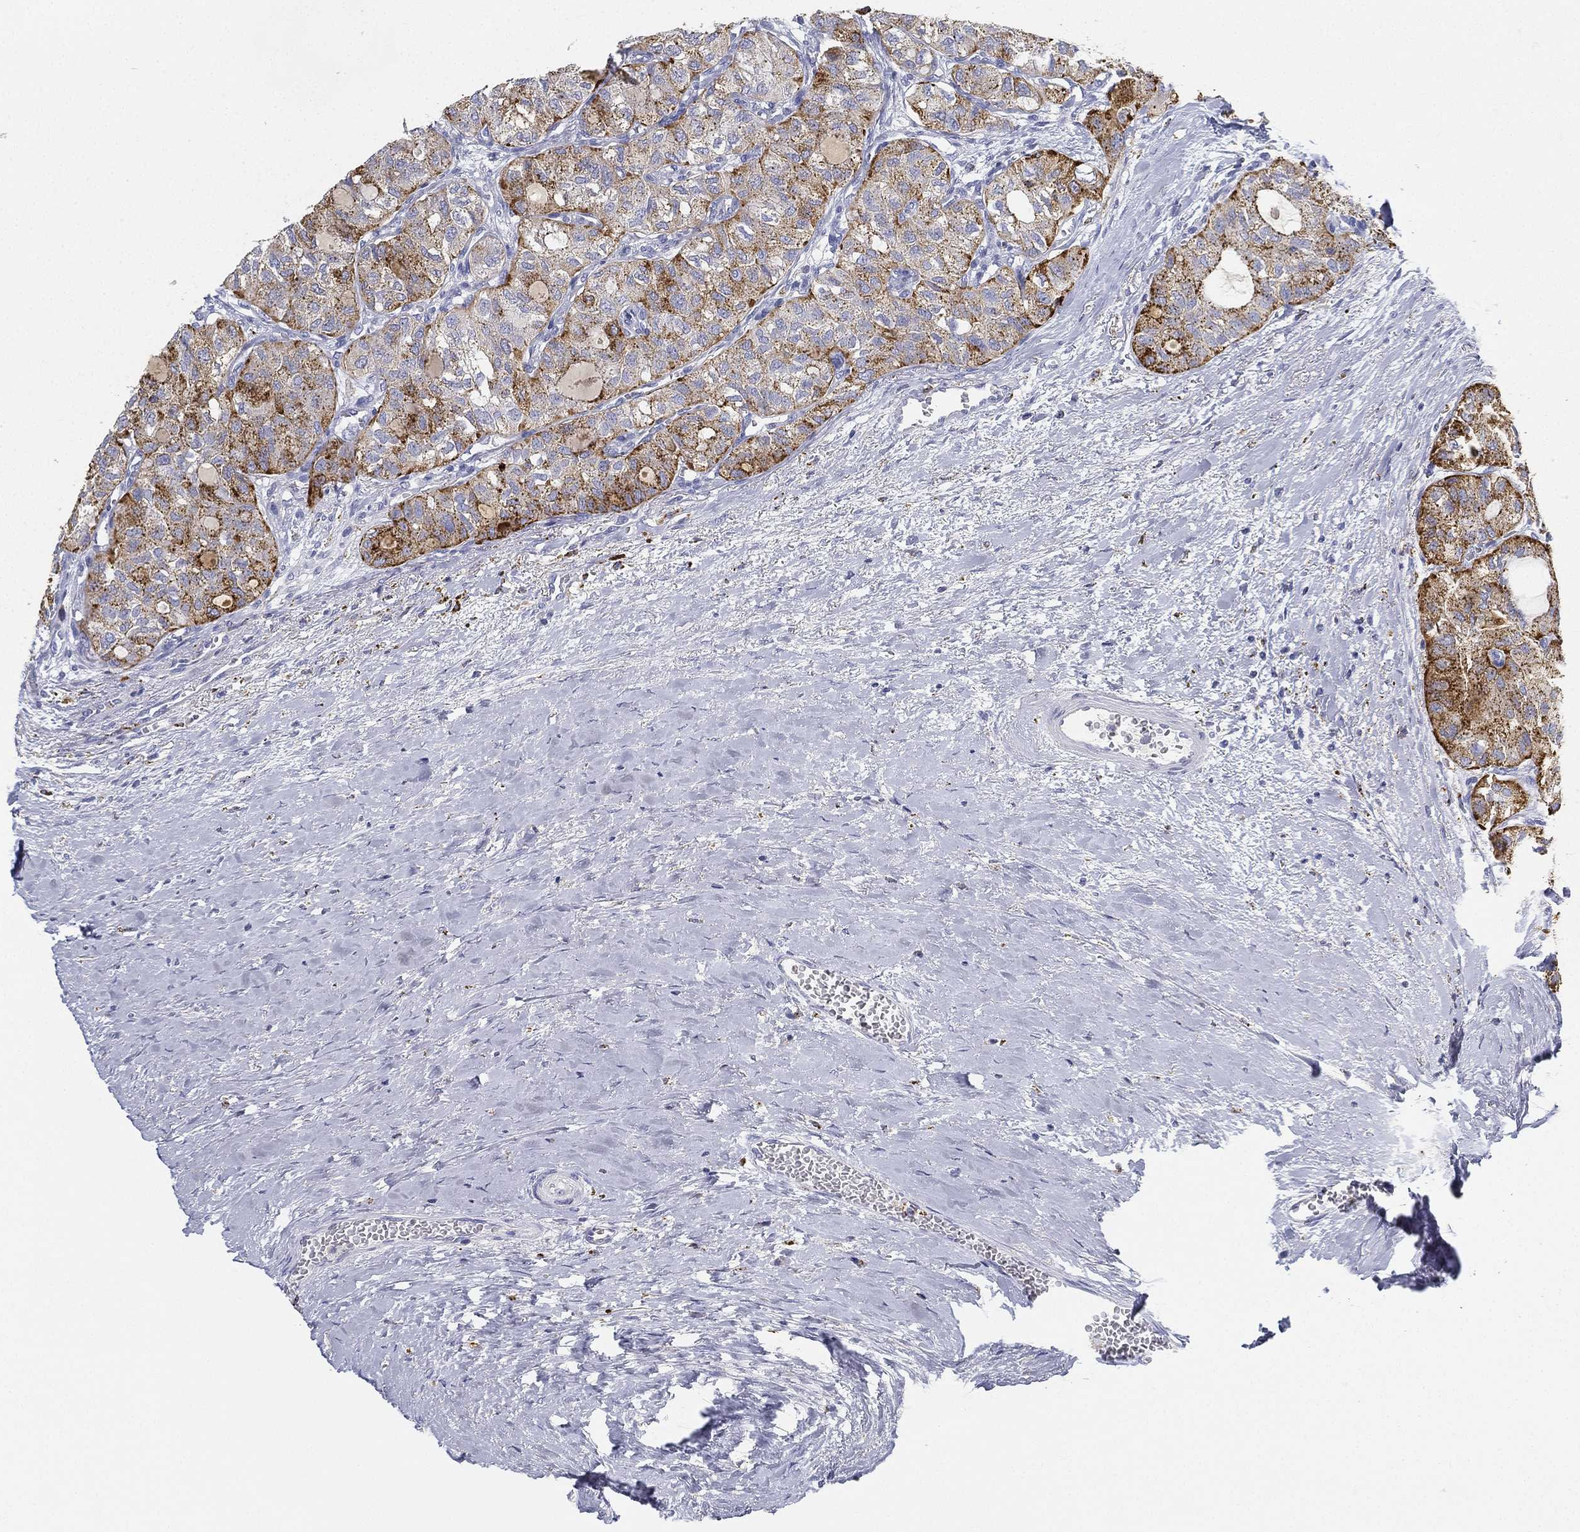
{"staining": {"intensity": "moderate", "quantity": ">75%", "location": "cytoplasmic/membranous"}, "tissue": "thyroid cancer", "cell_type": "Tumor cells", "image_type": "cancer", "snomed": [{"axis": "morphology", "description": "Follicular adenoma carcinoma, NOS"}, {"axis": "topography", "description": "Thyroid gland"}], "caption": "Immunohistochemistry micrograph of neoplastic tissue: human thyroid cancer (follicular adenoma carcinoma) stained using IHC exhibits medium levels of moderate protein expression localized specifically in the cytoplasmic/membranous of tumor cells, appearing as a cytoplasmic/membranous brown color.", "gene": "NPC2", "patient": {"sex": "male", "age": 75}}